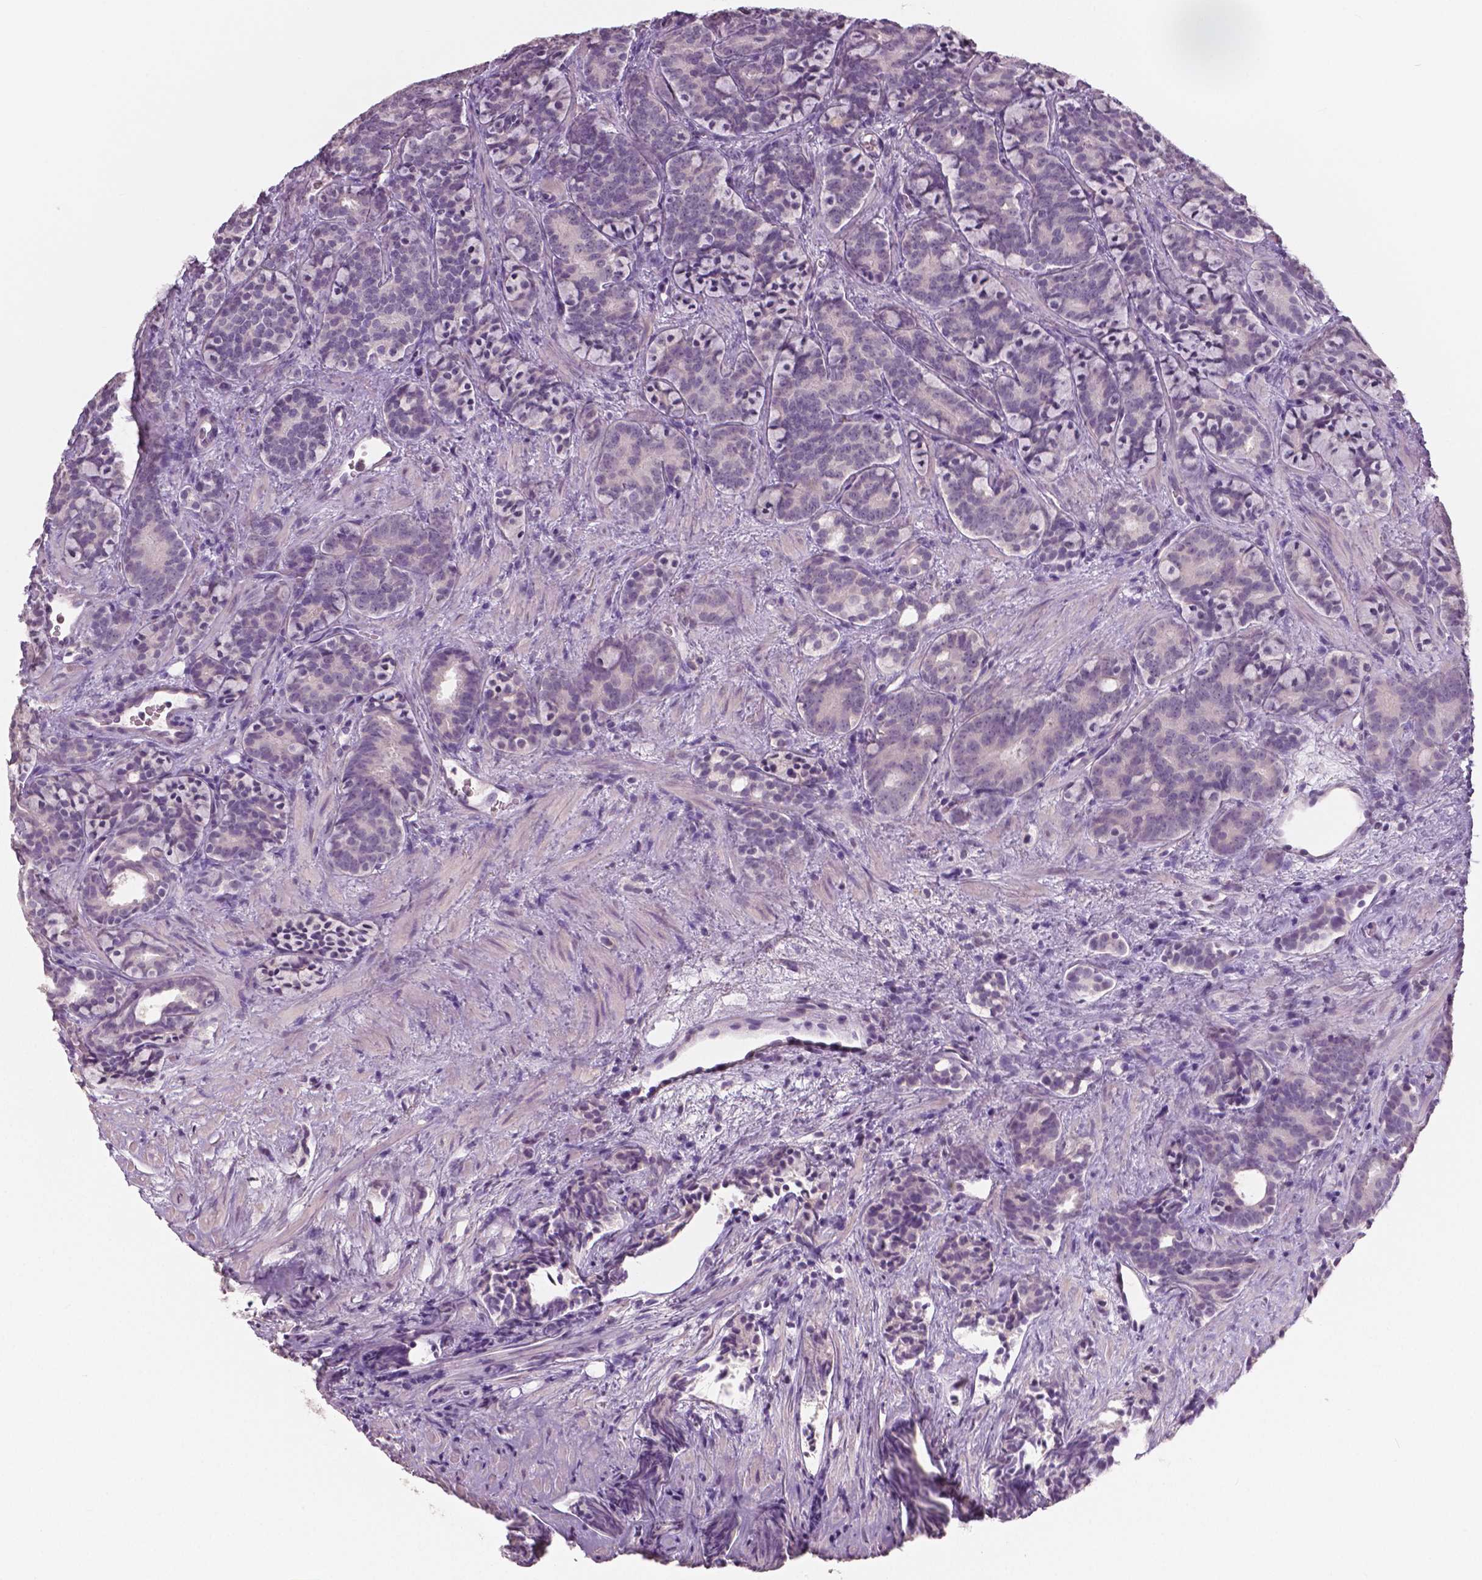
{"staining": {"intensity": "negative", "quantity": "none", "location": "none"}, "tissue": "prostate cancer", "cell_type": "Tumor cells", "image_type": "cancer", "snomed": [{"axis": "morphology", "description": "Adenocarcinoma, High grade"}, {"axis": "topography", "description": "Prostate"}], "caption": "Tumor cells are negative for protein expression in human prostate adenocarcinoma (high-grade).", "gene": "NECAB1", "patient": {"sex": "male", "age": 84}}